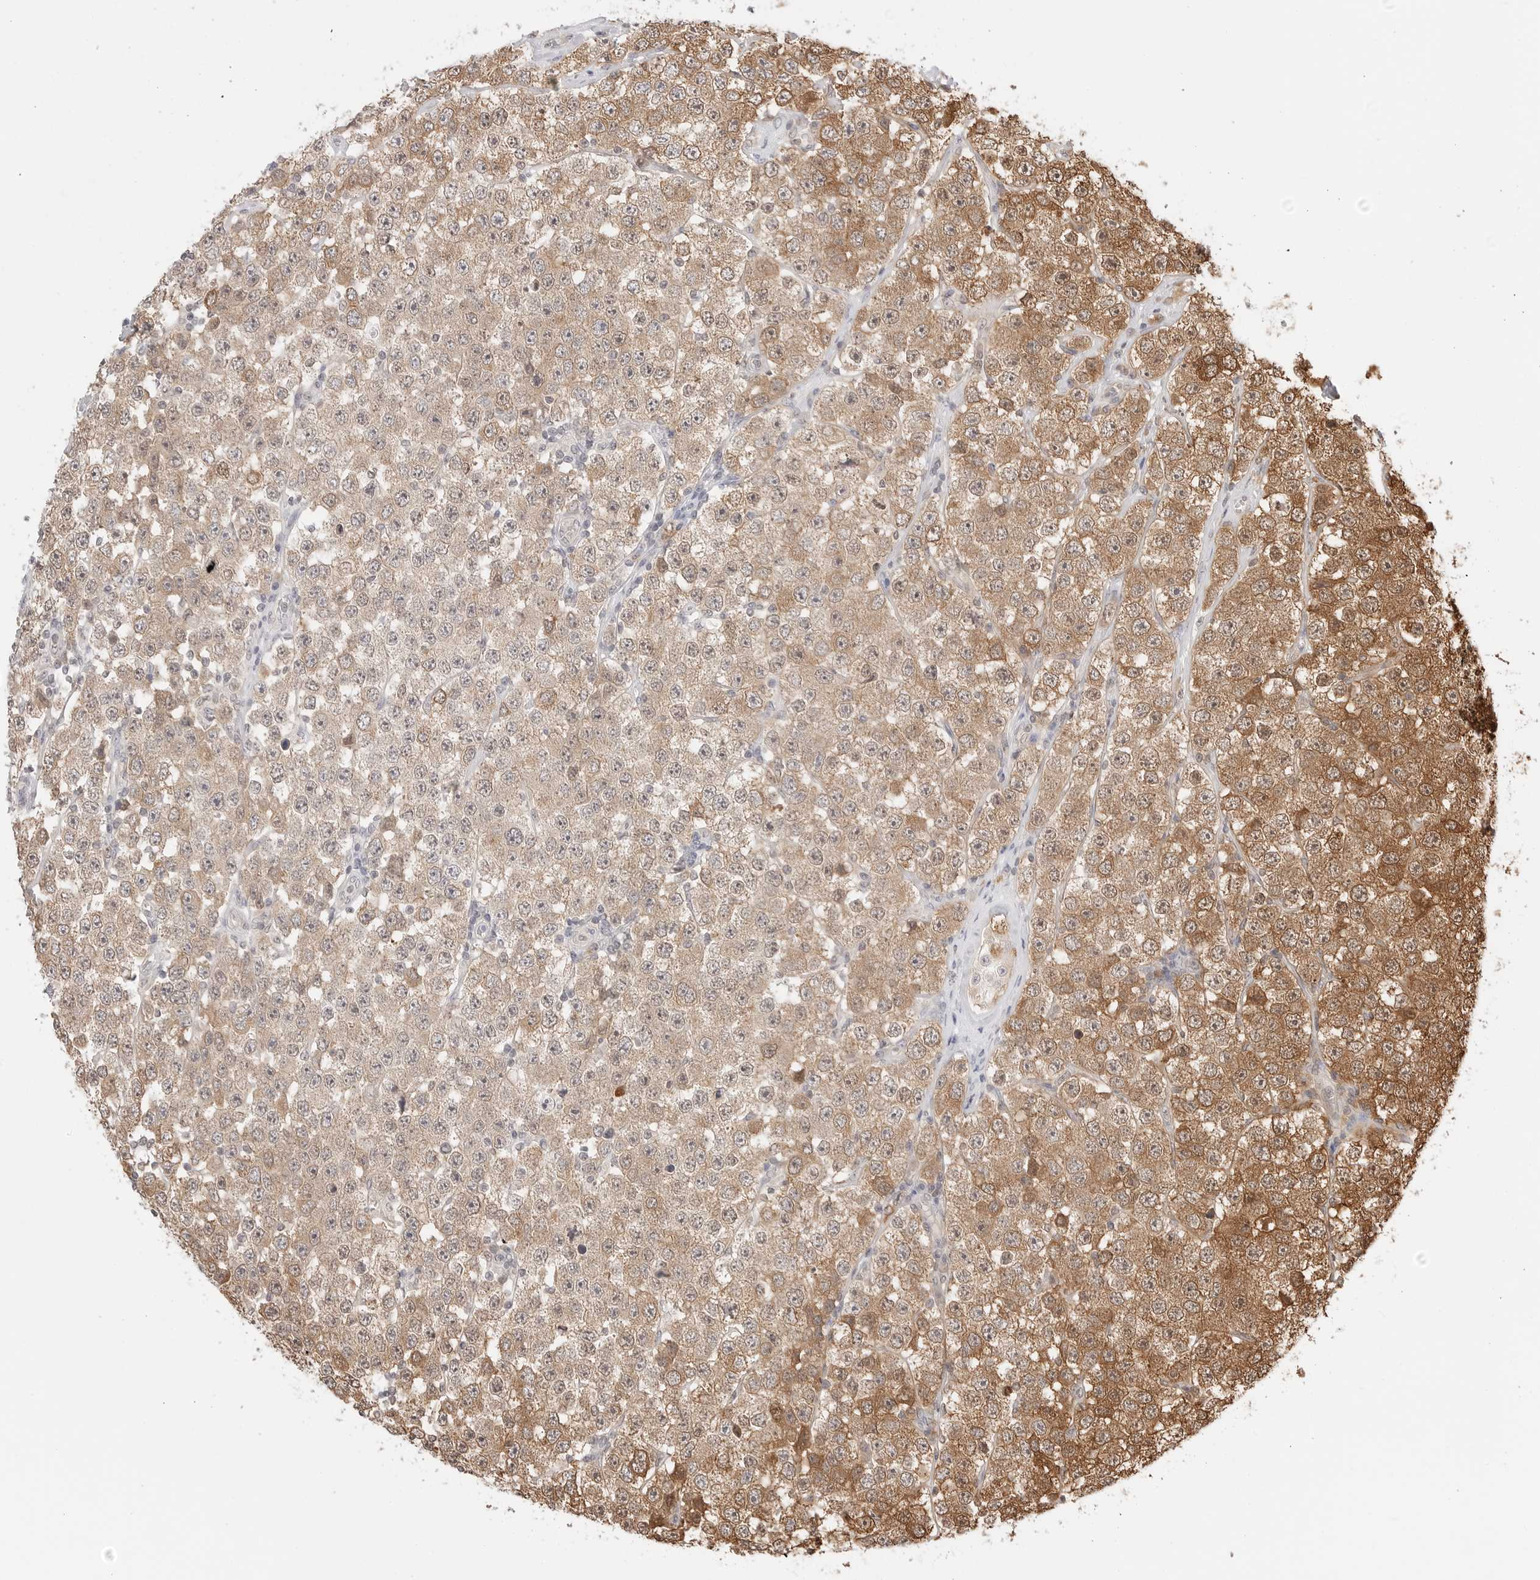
{"staining": {"intensity": "moderate", "quantity": "<25%", "location": "cytoplasmic/membranous,nuclear"}, "tissue": "testis cancer", "cell_type": "Tumor cells", "image_type": "cancer", "snomed": [{"axis": "morphology", "description": "Seminoma, NOS"}, {"axis": "topography", "description": "Testis"}], "caption": "Immunohistochemistry (DAB) staining of human seminoma (testis) demonstrates moderate cytoplasmic/membranous and nuclear protein expression in about <25% of tumor cells.", "gene": "NUDC", "patient": {"sex": "male", "age": 28}}